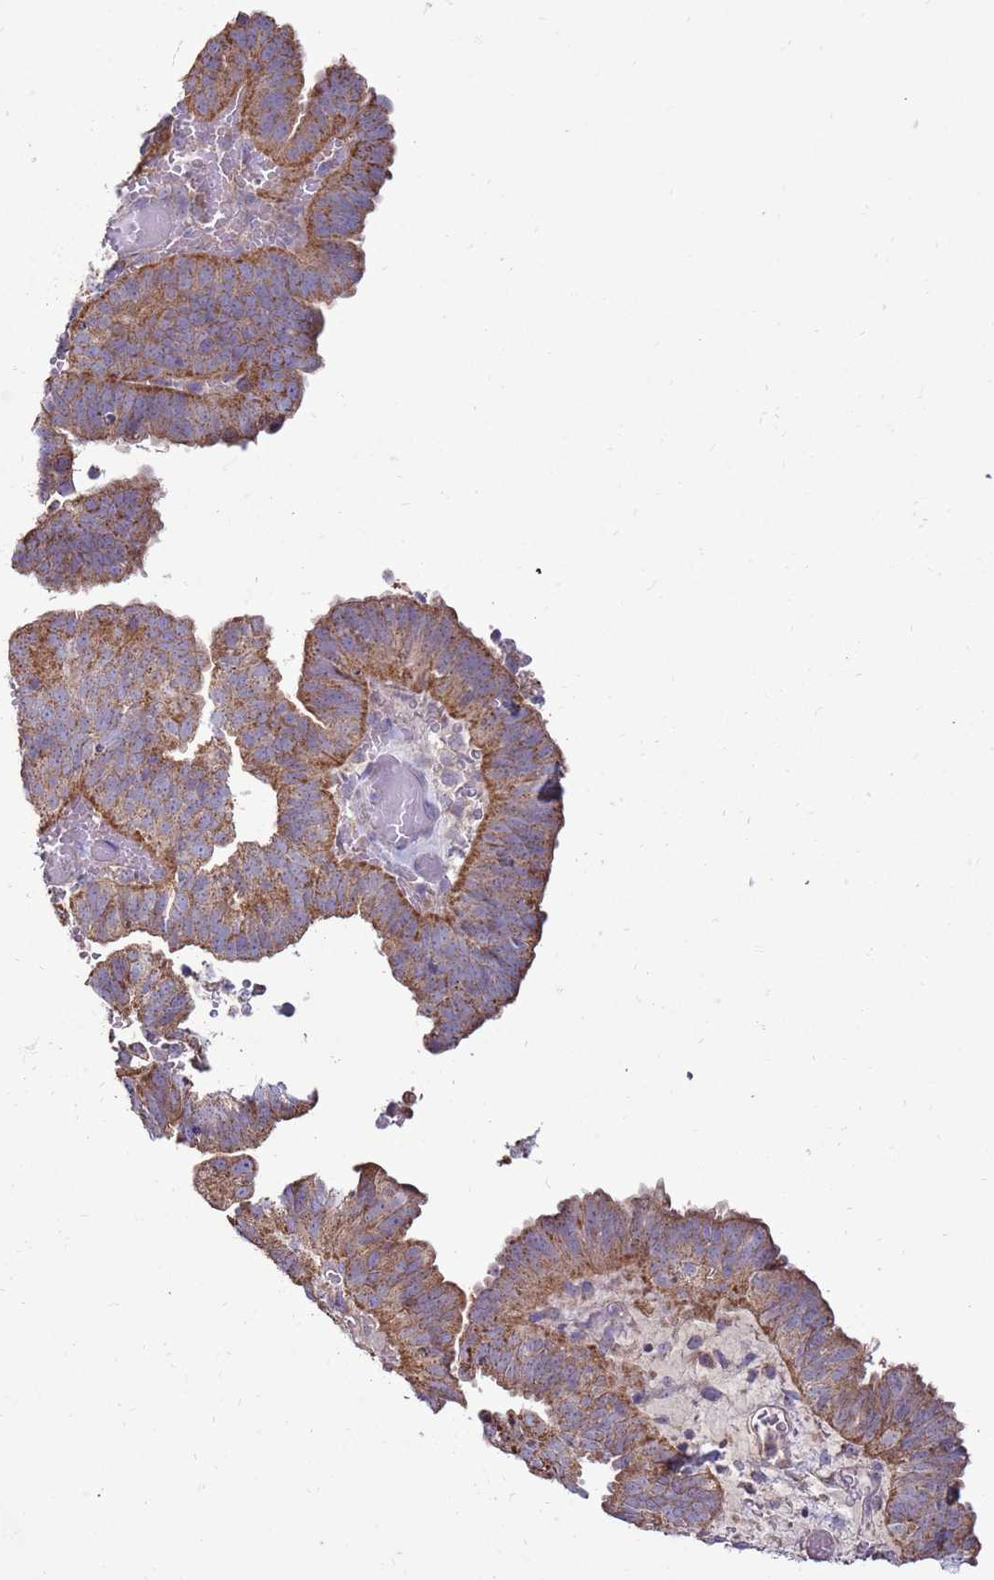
{"staining": {"intensity": "moderate", "quantity": ">75%", "location": "cytoplasmic/membranous"}, "tissue": "endometrial cancer", "cell_type": "Tumor cells", "image_type": "cancer", "snomed": [{"axis": "morphology", "description": "Adenocarcinoma, NOS"}, {"axis": "topography", "description": "Uterus"}], "caption": "Protein expression analysis of adenocarcinoma (endometrial) exhibits moderate cytoplasmic/membranous expression in about >75% of tumor cells.", "gene": "TRAPPC4", "patient": {"sex": "female", "age": 77}}